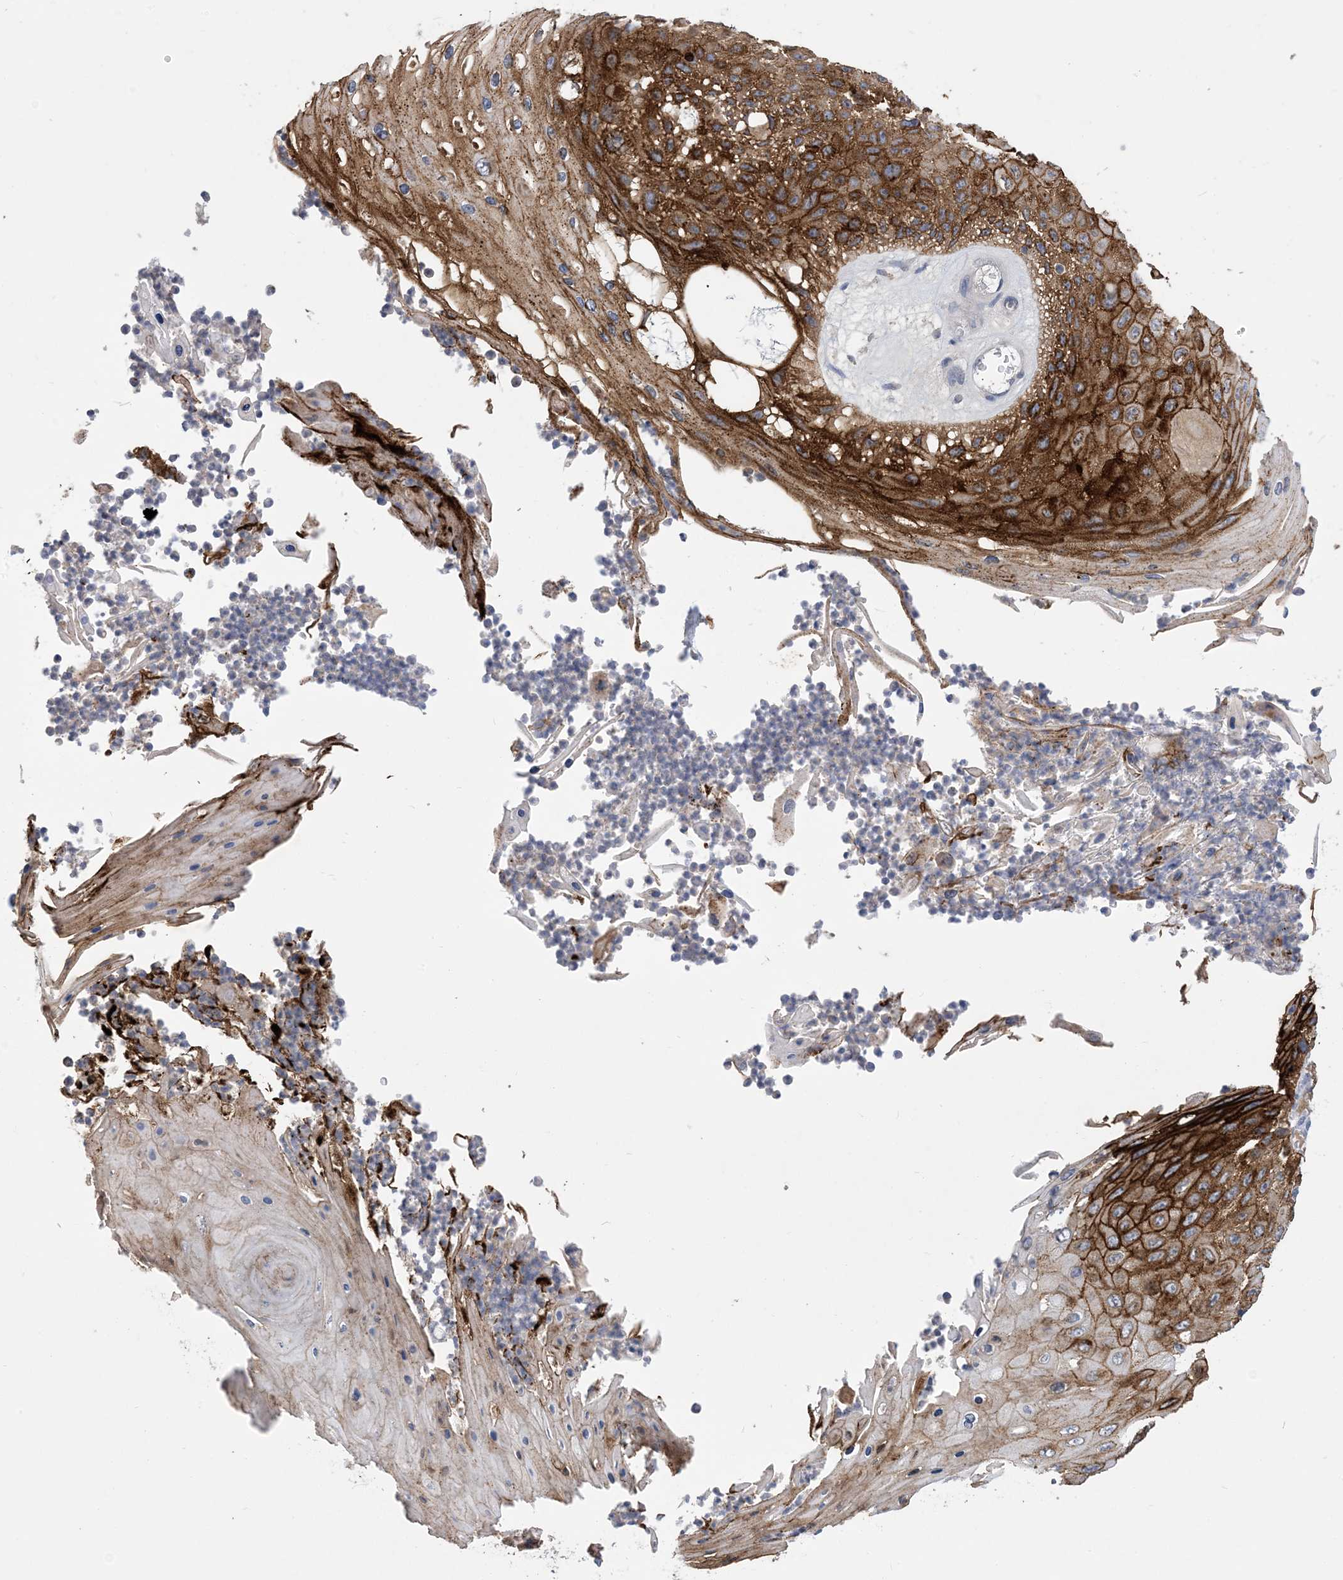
{"staining": {"intensity": "strong", "quantity": "25%-75%", "location": "cytoplasmic/membranous"}, "tissue": "skin cancer", "cell_type": "Tumor cells", "image_type": "cancer", "snomed": [{"axis": "morphology", "description": "Squamous cell carcinoma, NOS"}, {"axis": "topography", "description": "Skin"}], "caption": "An image of skin cancer (squamous cell carcinoma) stained for a protein exhibits strong cytoplasmic/membranous brown staining in tumor cells.", "gene": "DSC3", "patient": {"sex": "female", "age": 88}}